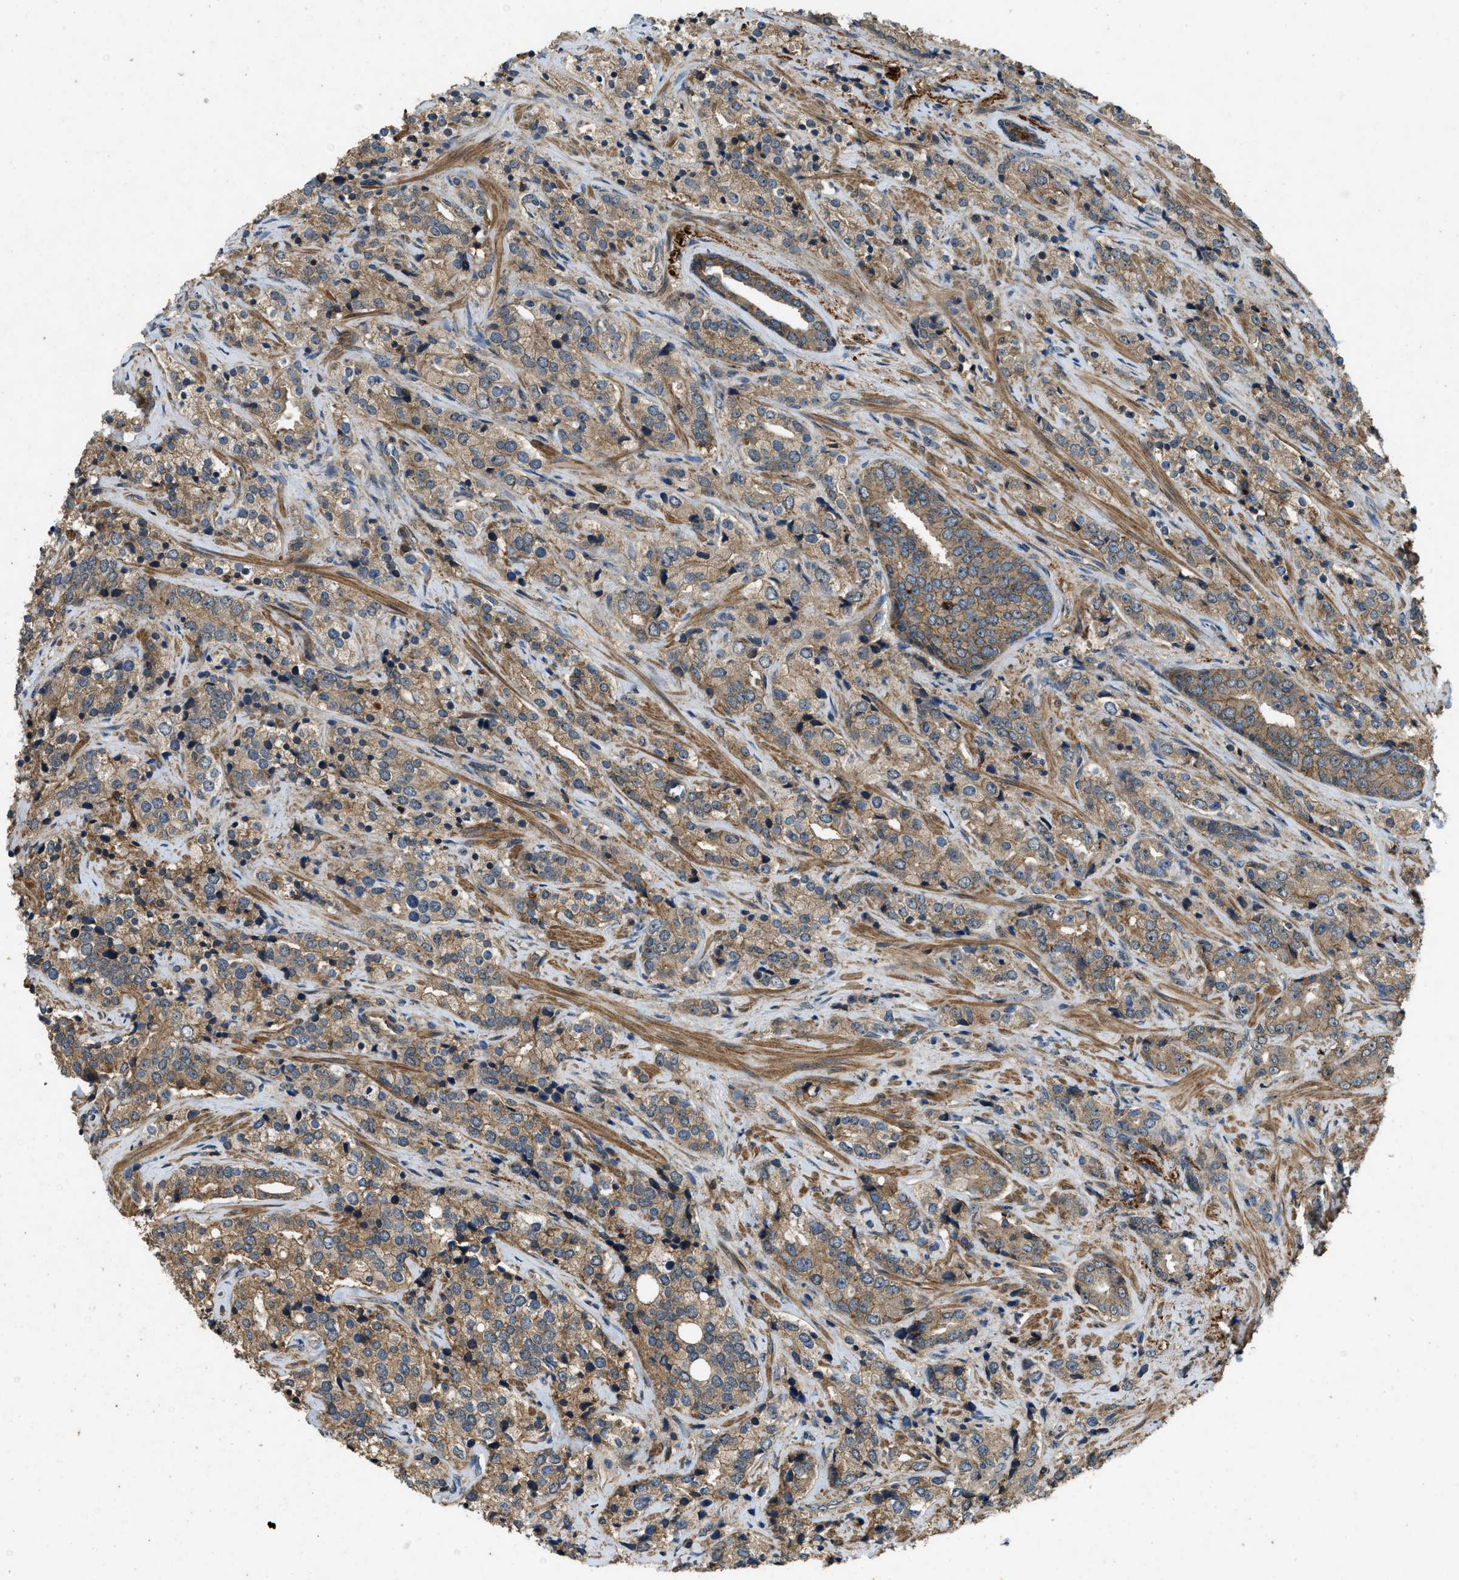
{"staining": {"intensity": "moderate", "quantity": ">75%", "location": "cytoplasmic/membranous"}, "tissue": "prostate cancer", "cell_type": "Tumor cells", "image_type": "cancer", "snomed": [{"axis": "morphology", "description": "Adenocarcinoma, High grade"}, {"axis": "topography", "description": "Prostate"}], "caption": "Immunohistochemistry staining of prostate cancer, which displays medium levels of moderate cytoplasmic/membranous expression in about >75% of tumor cells indicating moderate cytoplasmic/membranous protein positivity. The staining was performed using DAB (3,3'-diaminobenzidine) (brown) for protein detection and nuclei were counterstained in hematoxylin (blue).", "gene": "ATP8B1", "patient": {"sex": "male", "age": 71}}